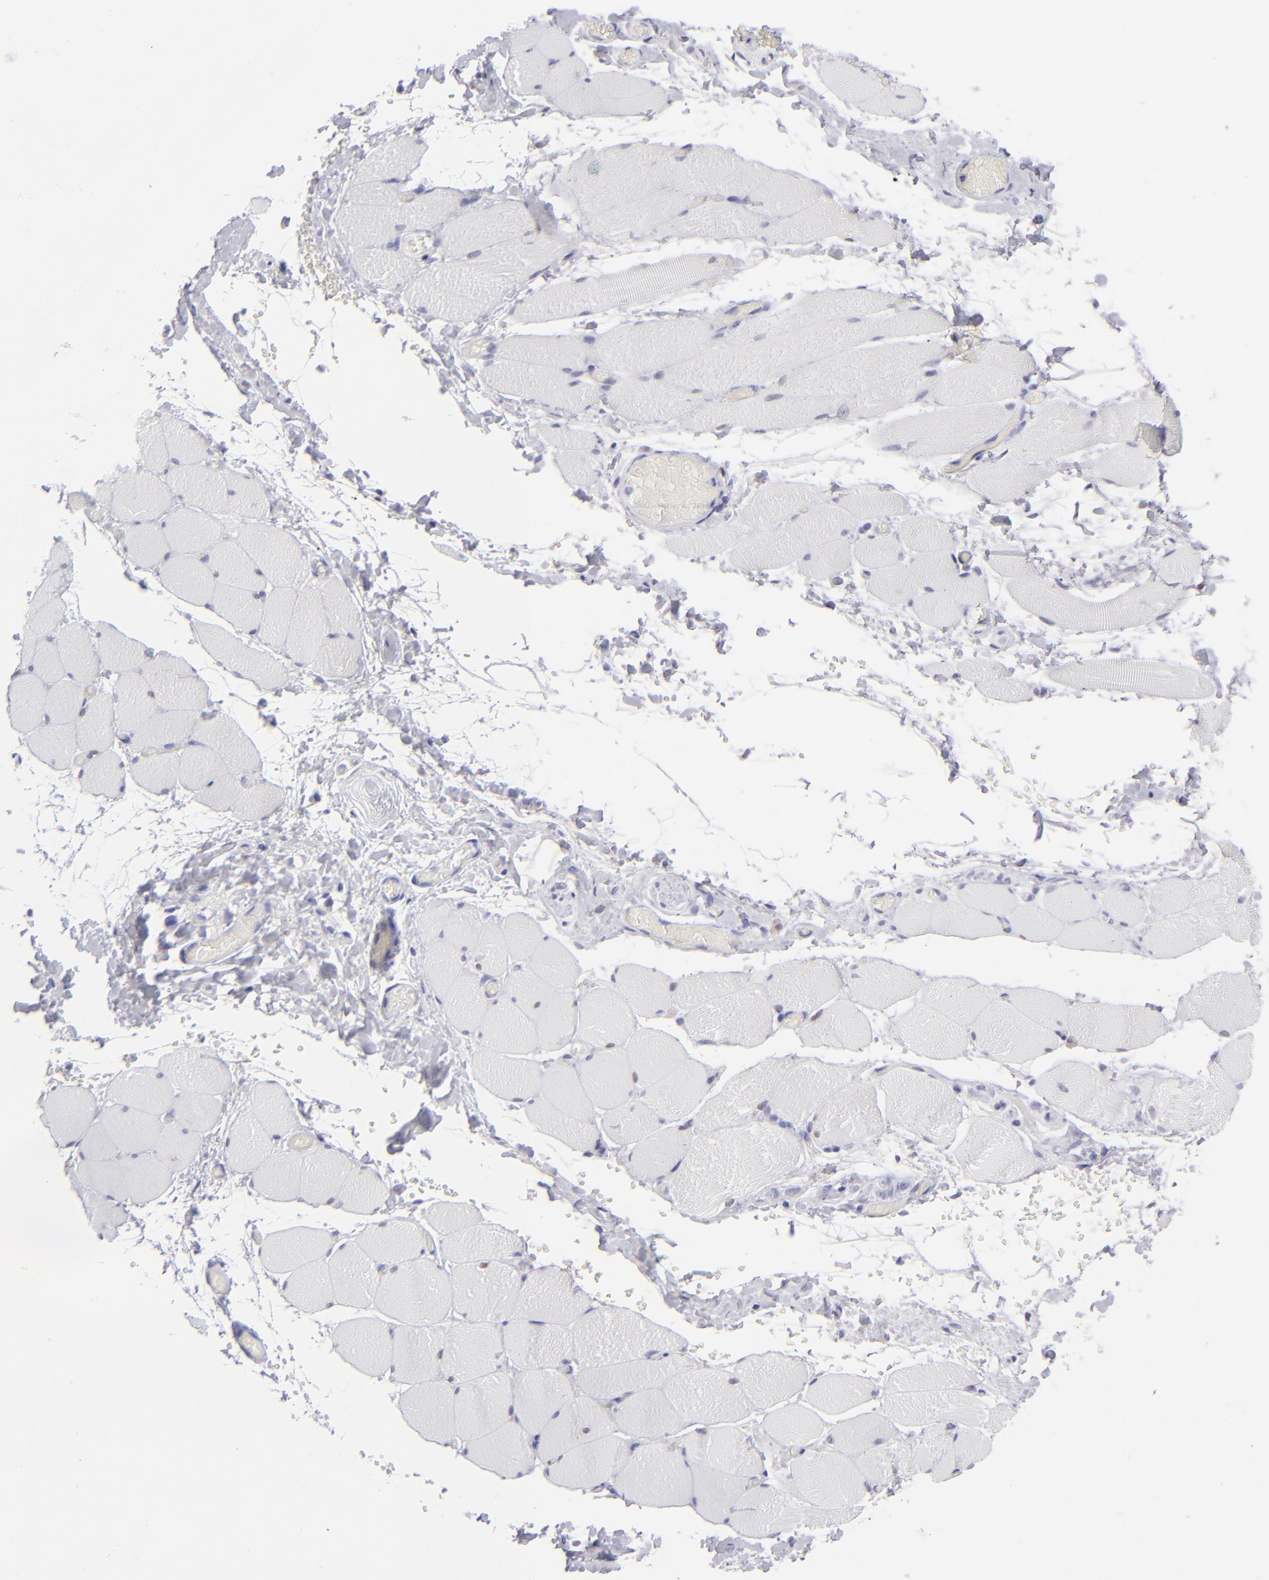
{"staining": {"intensity": "negative", "quantity": "none", "location": "none"}, "tissue": "skeletal muscle", "cell_type": "Myocytes", "image_type": "normal", "snomed": [{"axis": "morphology", "description": "Normal tissue, NOS"}, {"axis": "topography", "description": "Skeletal muscle"}, {"axis": "topography", "description": "Soft tissue"}], "caption": "Skeletal muscle stained for a protein using immunohistochemistry (IHC) demonstrates no positivity myocytes.", "gene": "MITF", "patient": {"sex": "female", "age": 58}}